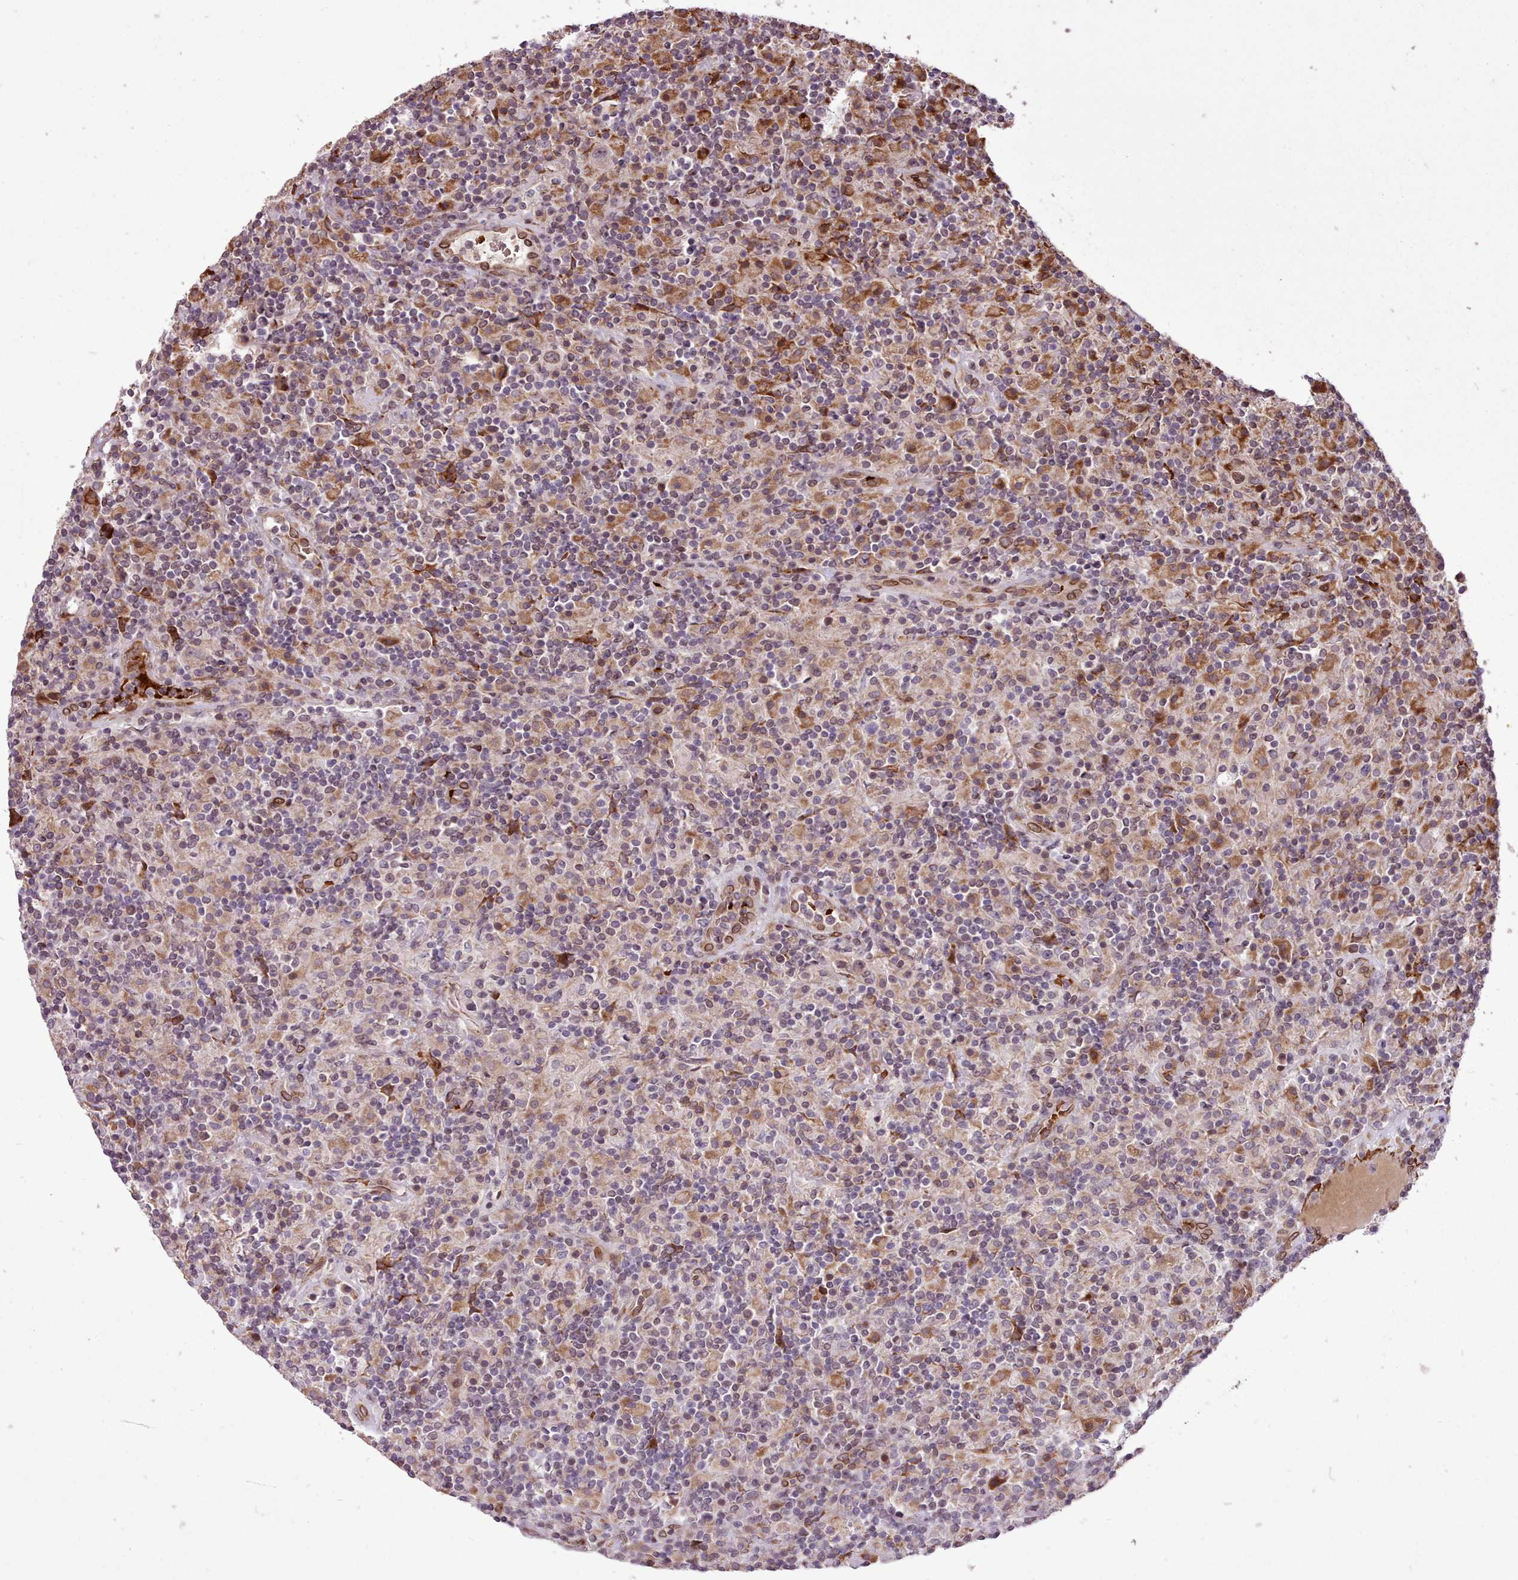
{"staining": {"intensity": "weak", "quantity": "25%-75%", "location": "cytoplasmic/membranous"}, "tissue": "lymphoma", "cell_type": "Tumor cells", "image_type": "cancer", "snomed": [{"axis": "morphology", "description": "Hodgkin's disease, NOS"}, {"axis": "topography", "description": "Lymph node"}], "caption": "This is an image of immunohistochemistry (IHC) staining of Hodgkin's disease, which shows weak positivity in the cytoplasmic/membranous of tumor cells.", "gene": "CABP1", "patient": {"sex": "male", "age": 70}}